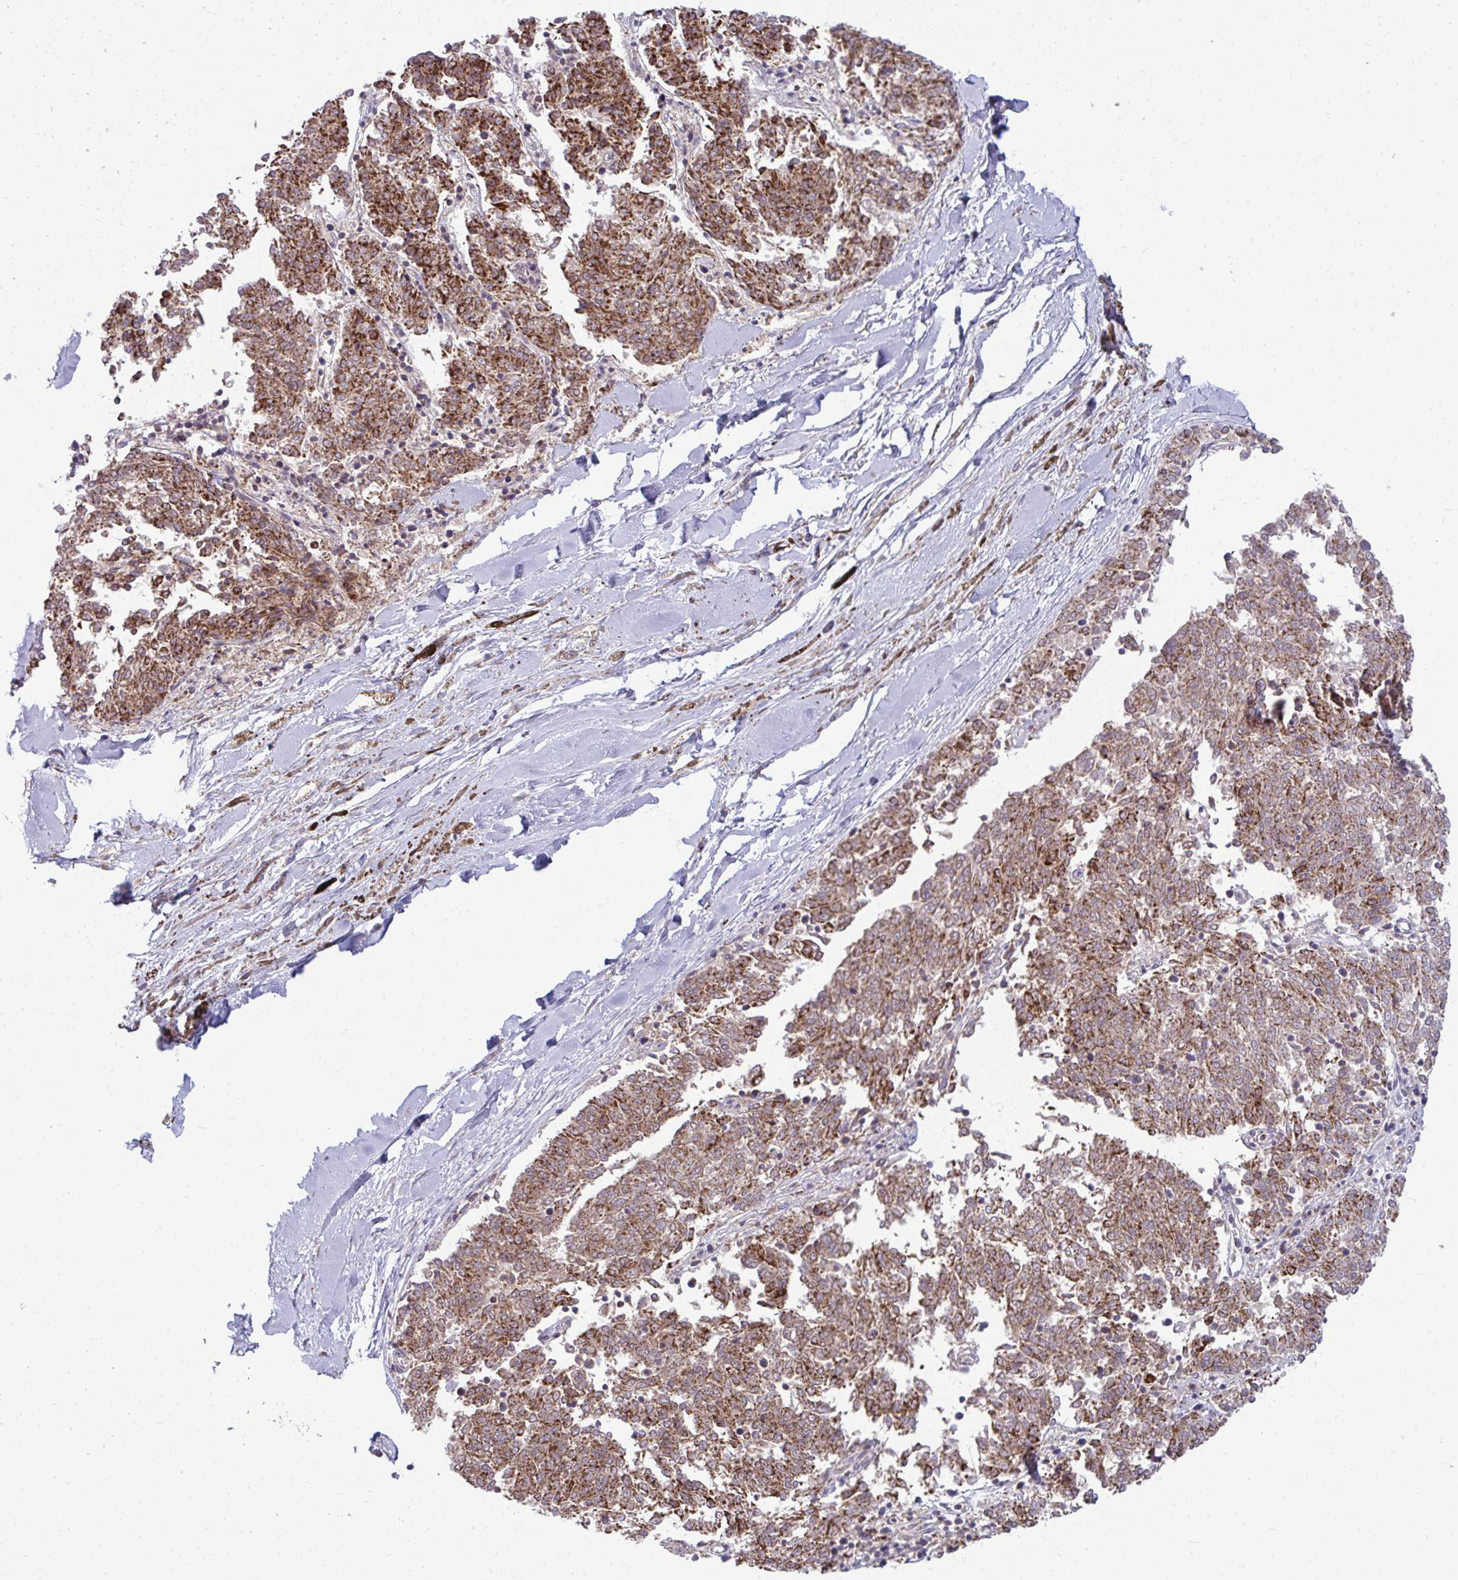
{"staining": {"intensity": "moderate", "quantity": ">75%", "location": "cytoplasmic/membranous"}, "tissue": "melanoma", "cell_type": "Tumor cells", "image_type": "cancer", "snomed": [{"axis": "morphology", "description": "Malignant melanoma, NOS"}, {"axis": "topography", "description": "Skin"}], "caption": "Malignant melanoma tissue shows moderate cytoplasmic/membranous expression in approximately >75% of tumor cells Using DAB (brown) and hematoxylin (blue) stains, captured at high magnification using brightfield microscopy.", "gene": "ASAP1", "patient": {"sex": "female", "age": 72}}